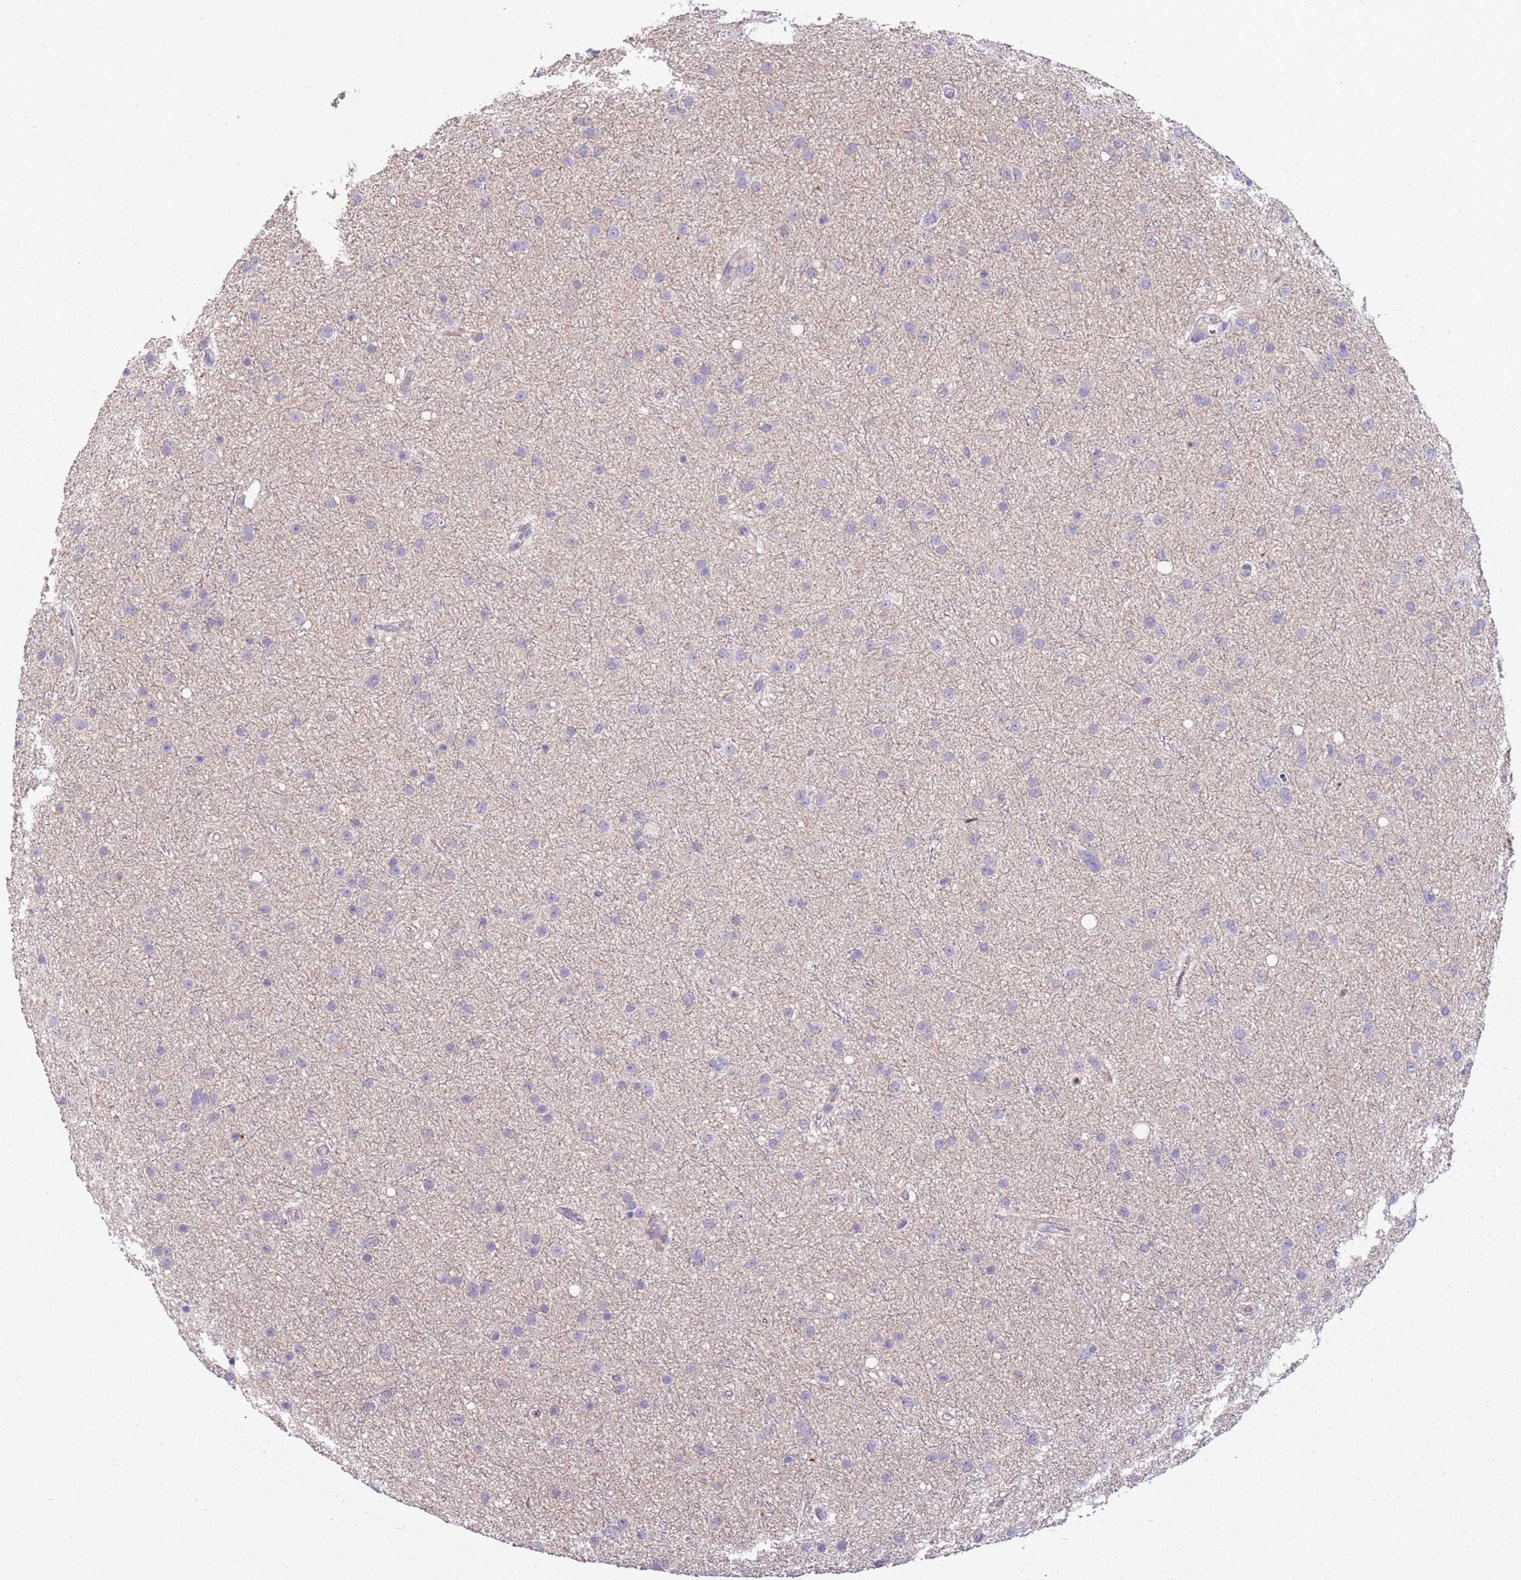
{"staining": {"intensity": "negative", "quantity": "none", "location": "none"}, "tissue": "glioma", "cell_type": "Tumor cells", "image_type": "cancer", "snomed": [{"axis": "morphology", "description": "Glioma, malignant, Low grade"}, {"axis": "topography", "description": "Cerebral cortex"}], "caption": "Immunohistochemical staining of malignant glioma (low-grade) exhibits no significant staining in tumor cells.", "gene": "ARHGAP5", "patient": {"sex": "female", "age": 39}}